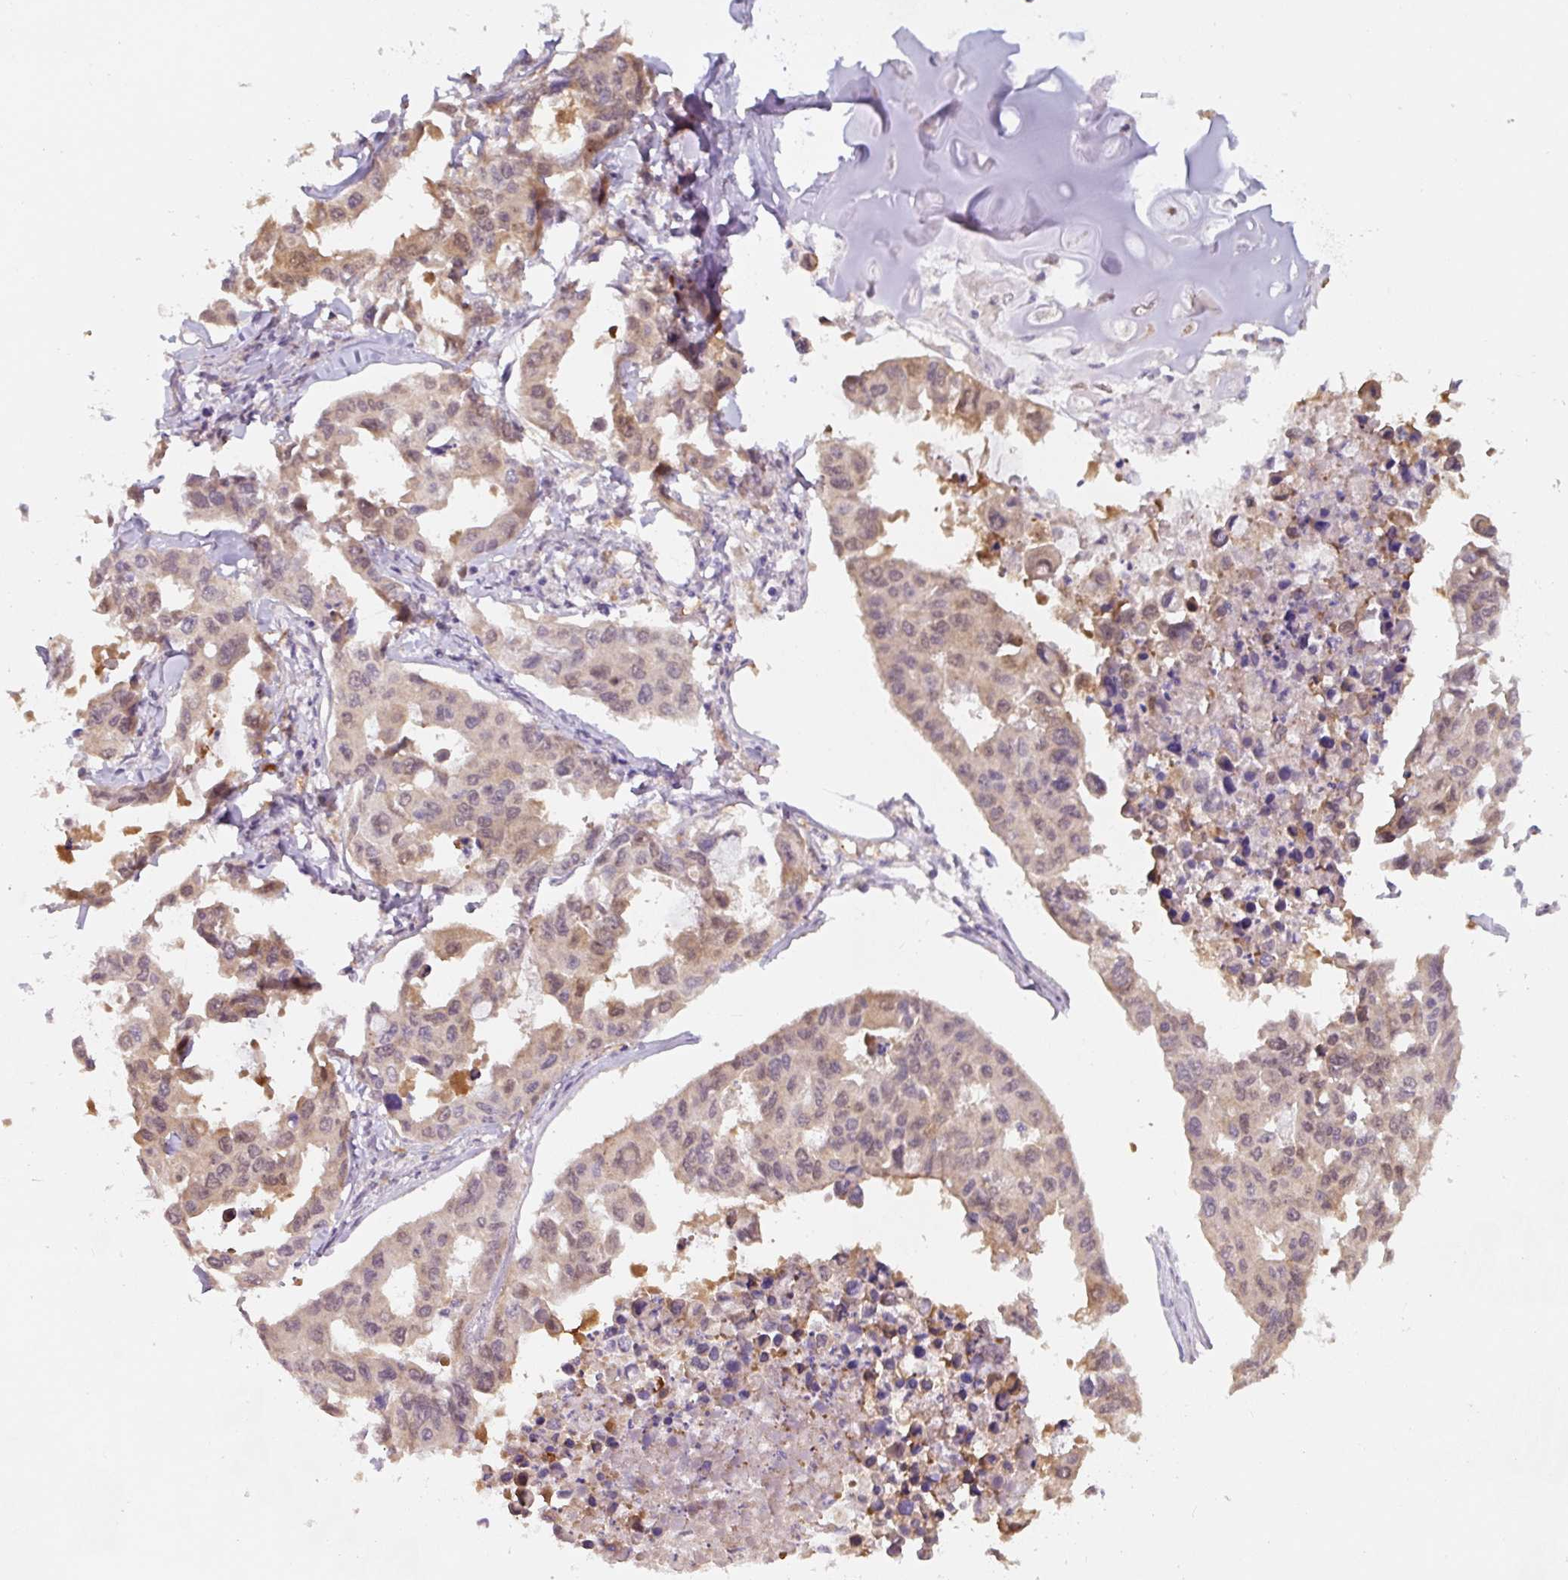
{"staining": {"intensity": "weak", "quantity": "25%-75%", "location": "cytoplasmic/membranous,nuclear"}, "tissue": "lung cancer", "cell_type": "Tumor cells", "image_type": "cancer", "snomed": [{"axis": "morphology", "description": "Adenocarcinoma, NOS"}, {"axis": "topography", "description": "Lung"}], "caption": "Protein staining of adenocarcinoma (lung) tissue exhibits weak cytoplasmic/membranous and nuclear staining in about 25%-75% of tumor cells. (DAB (3,3'-diaminobenzidine) = brown stain, brightfield microscopy at high magnification).", "gene": "ASRGL1", "patient": {"sex": "male", "age": 64}}